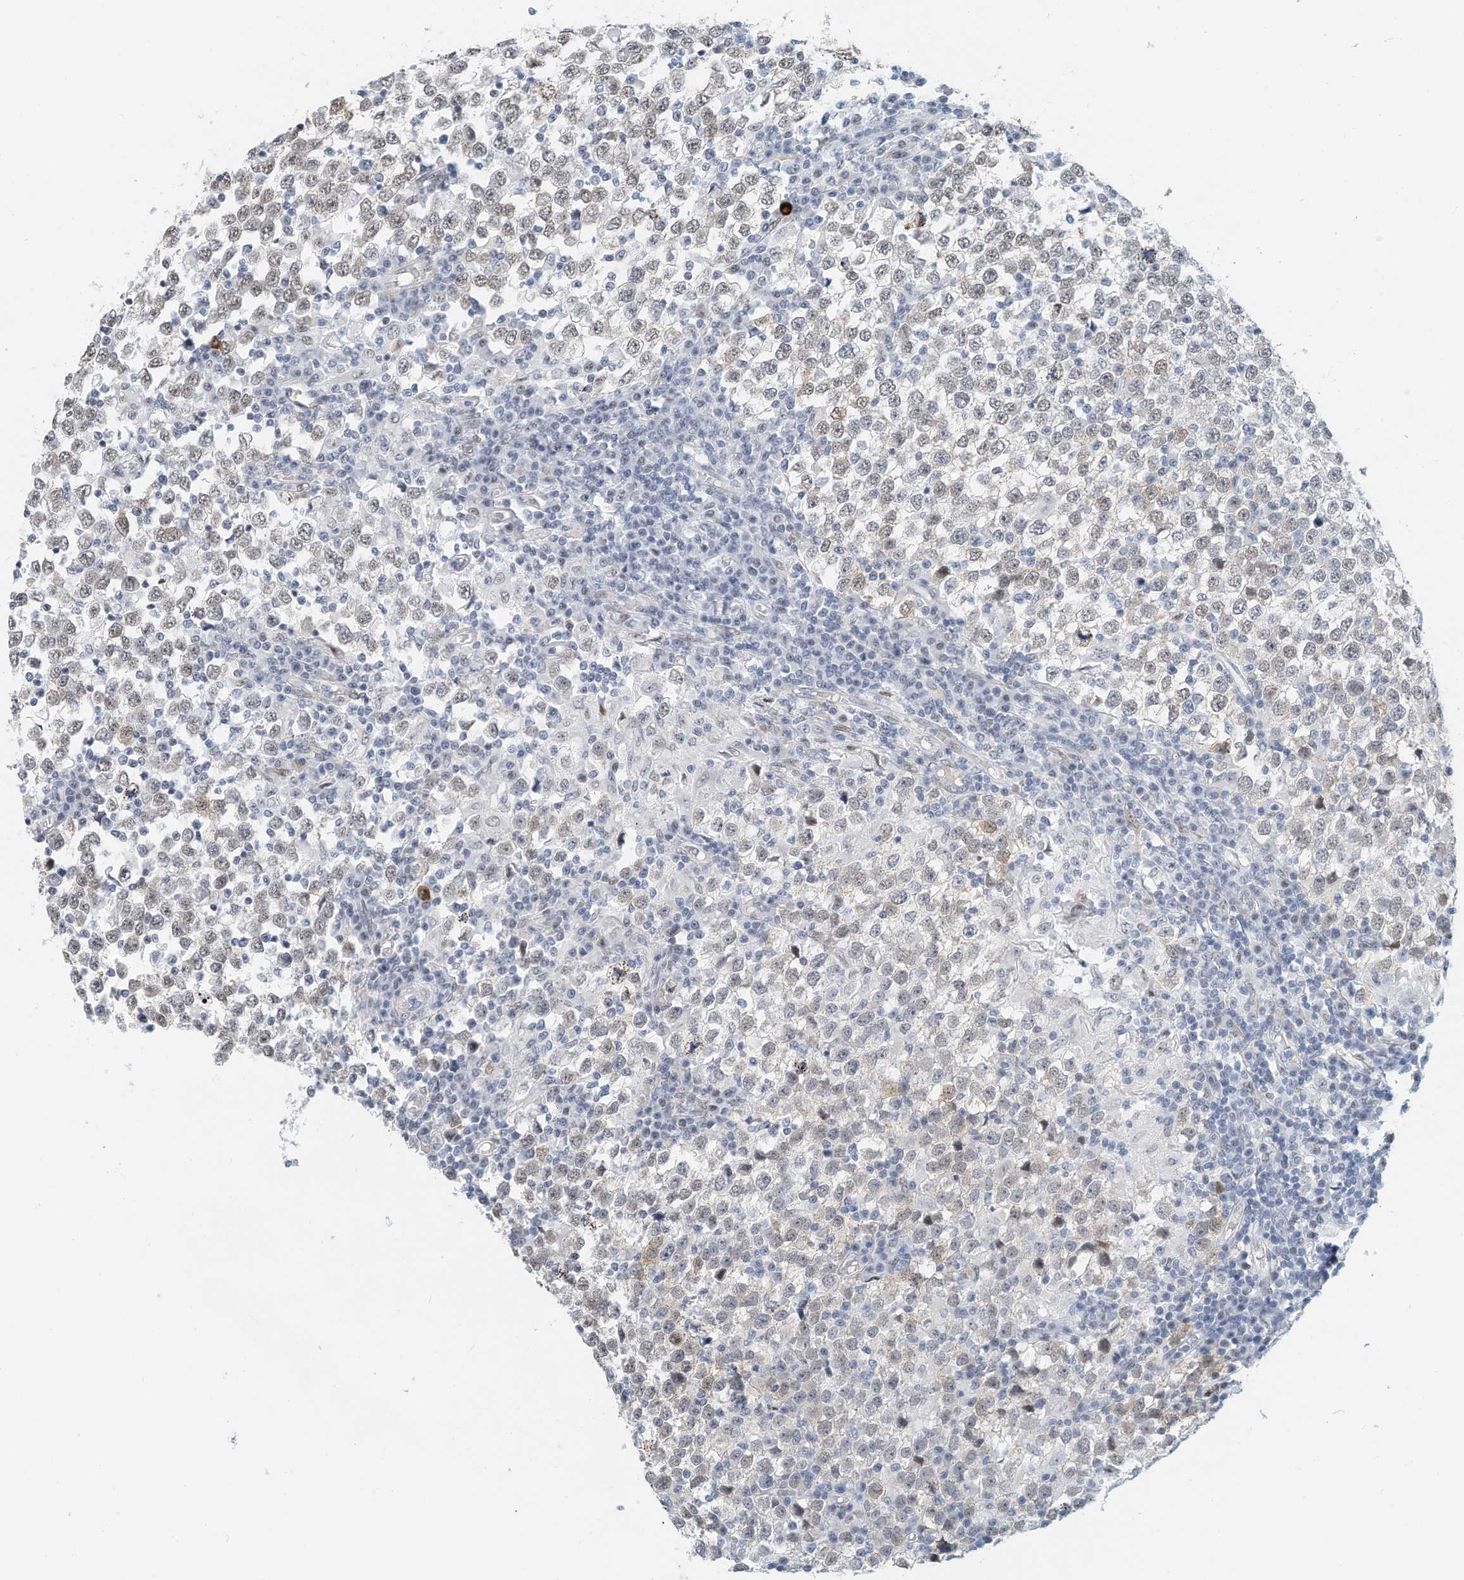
{"staining": {"intensity": "weak", "quantity": "<25%", "location": "nuclear"}, "tissue": "testis cancer", "cell_type": "Tumor cells", "image_type": "cancer", "snomed": [{"axis": "morphology", "description": "Seminoma, NOS"}, {"axis": "topography", "description": "Testis"}], "caption": "This is an immunohistochemistry histopathology image of testis cancer. There is no expression in tumor cells.", "gene": "ARHGAP28", "patient": {"sex": "male", "age": 65}}